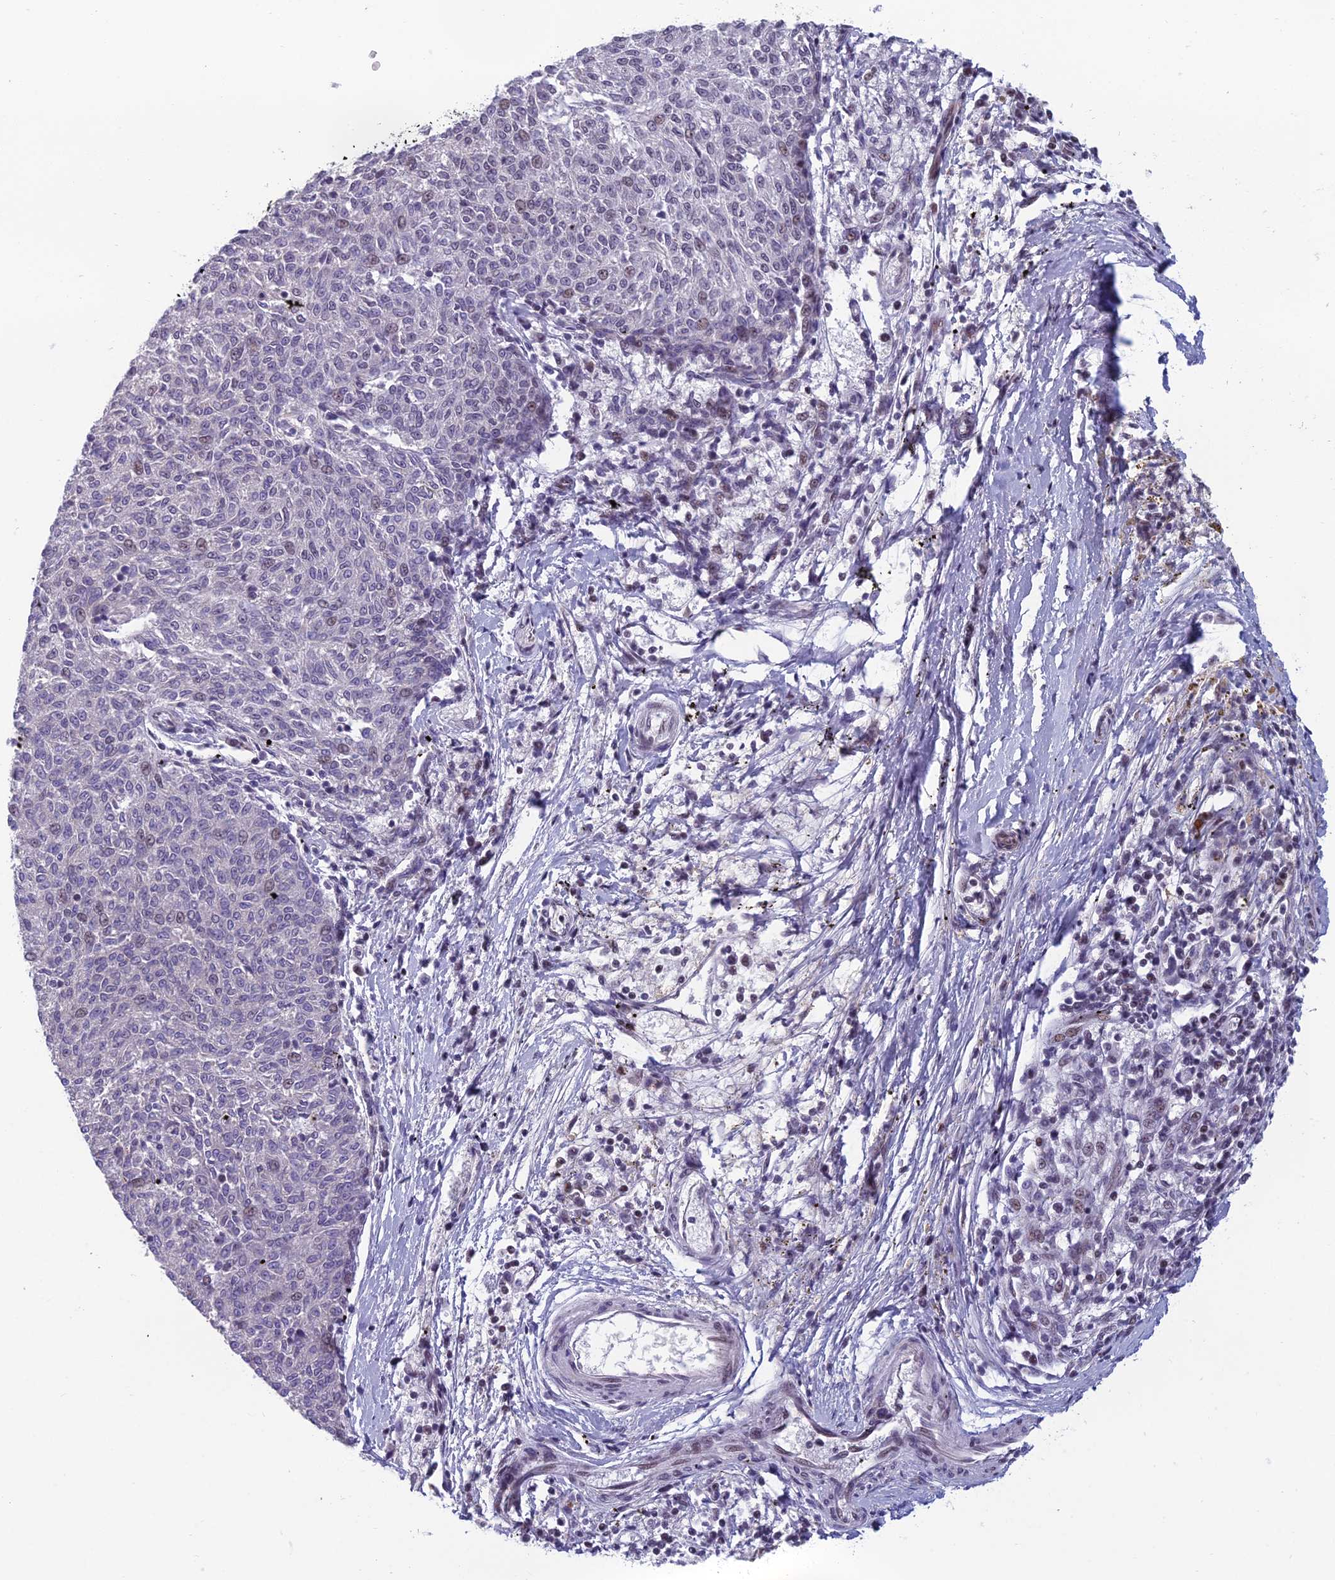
{"staining": {"intensity": "negative", "quantity": "none", "location": "none"}, "tissue": "melanoma", "cell_type": "Tumor cells", "image_type": "cancer", "snomed": [{"axis": "morphology", "description": "Malignant melanoma, NOS"}, {"axis": "topography", "description": "Skin"}], "caption": "A high-resolution photomicrograph shows IHC staining of malignant melanoma, which shows no significant expression in tumor cells.", "gene": "RGS17", "patient": {"sex": "female", "age": 72}}